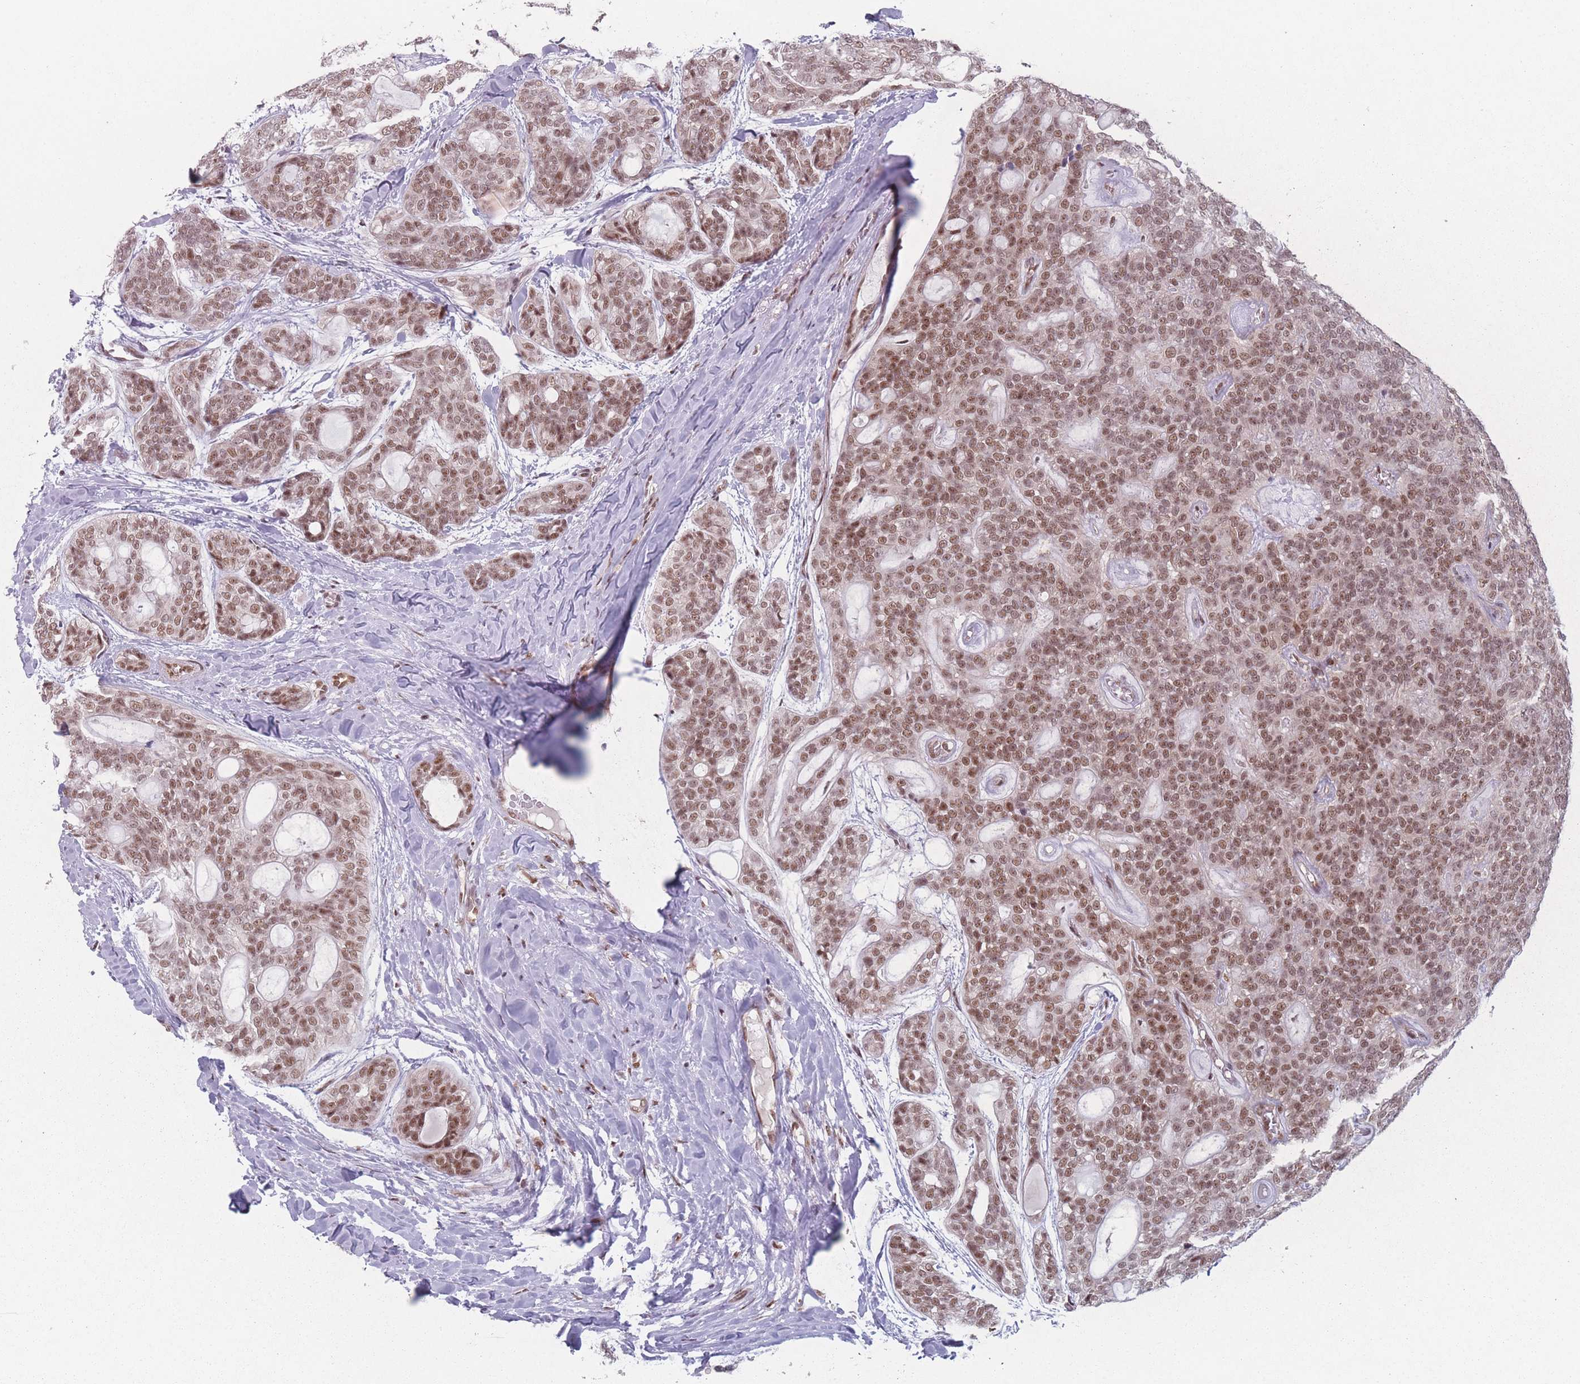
{"staining": {"intensity": "moderate", "quantity": ">75%", "location": "nuclear"}, "tissue": "head and neck cancer", "cell_type": "Tumor cells", "image_type": "cancer", "snomed": [{"axis": "morphology", "description": "Adenocarcinoma, NOS"}, {"axis": "topography", "description": "Head-Neck"}], "caption": "Head and neck adenocarcinoma stained with immunohistochemistry shows moderate nuclear positivity in approximately >75% of tumor cells.", "gene": "ZC3H14", "patient": {"sex": "male", "age": 66}}